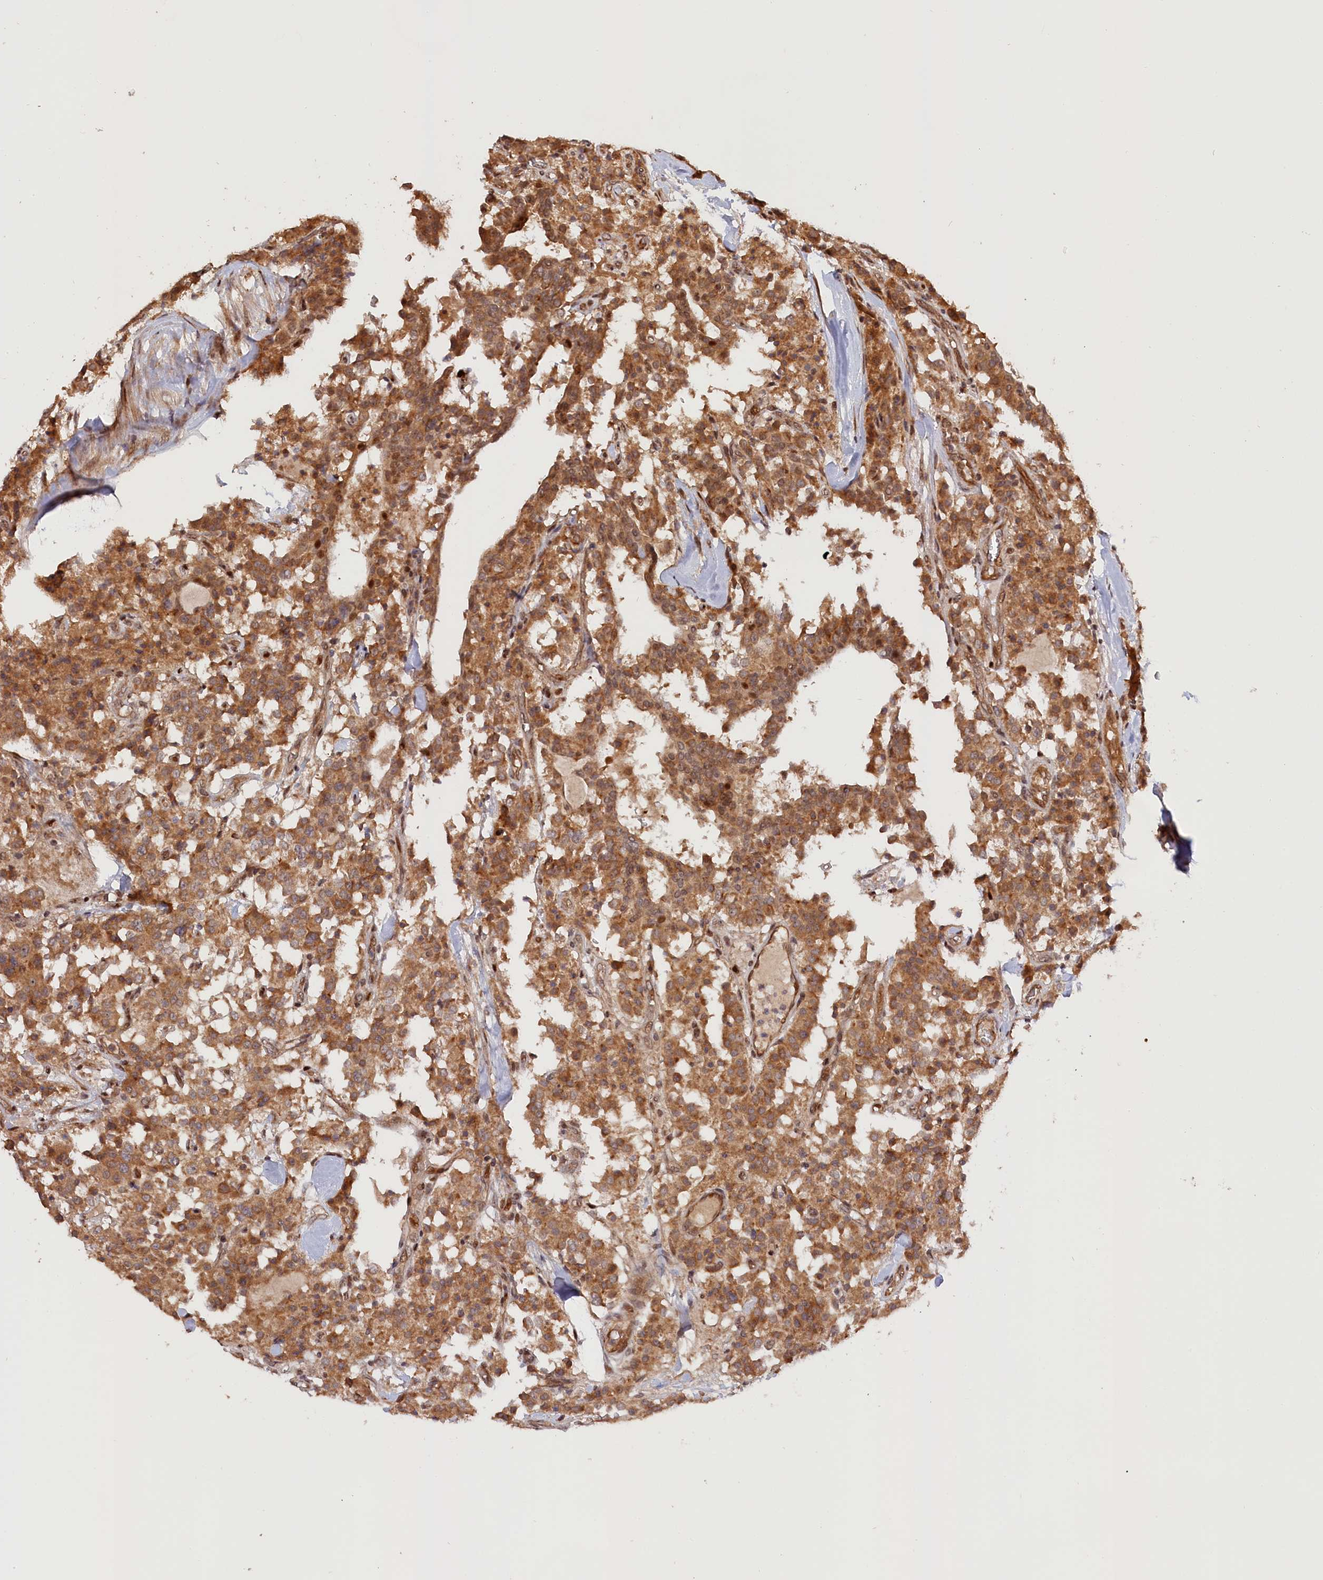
{"staining": {"intensity": "moderate", "quantity": ">75%", "location": "cytoplasmic/membranous,nuclear"}, "tissue": "carcinoid", "cell_type": "Tumor cells", "image_type": "cancer", "snomed": [{"axis": "morphology", "description": "Carcinoid, malignant, NOS"}, {"axis": "topography", "description": "Lung"}], "caption": "The photomicrograph reveals a brown stain indicating the presence of a protein in the cytoplasmic/membranous and nuclear of tumor cells in carcinoid.", "gene": "ANKRD24", "patient": {"sex": "male", "age": 30}}